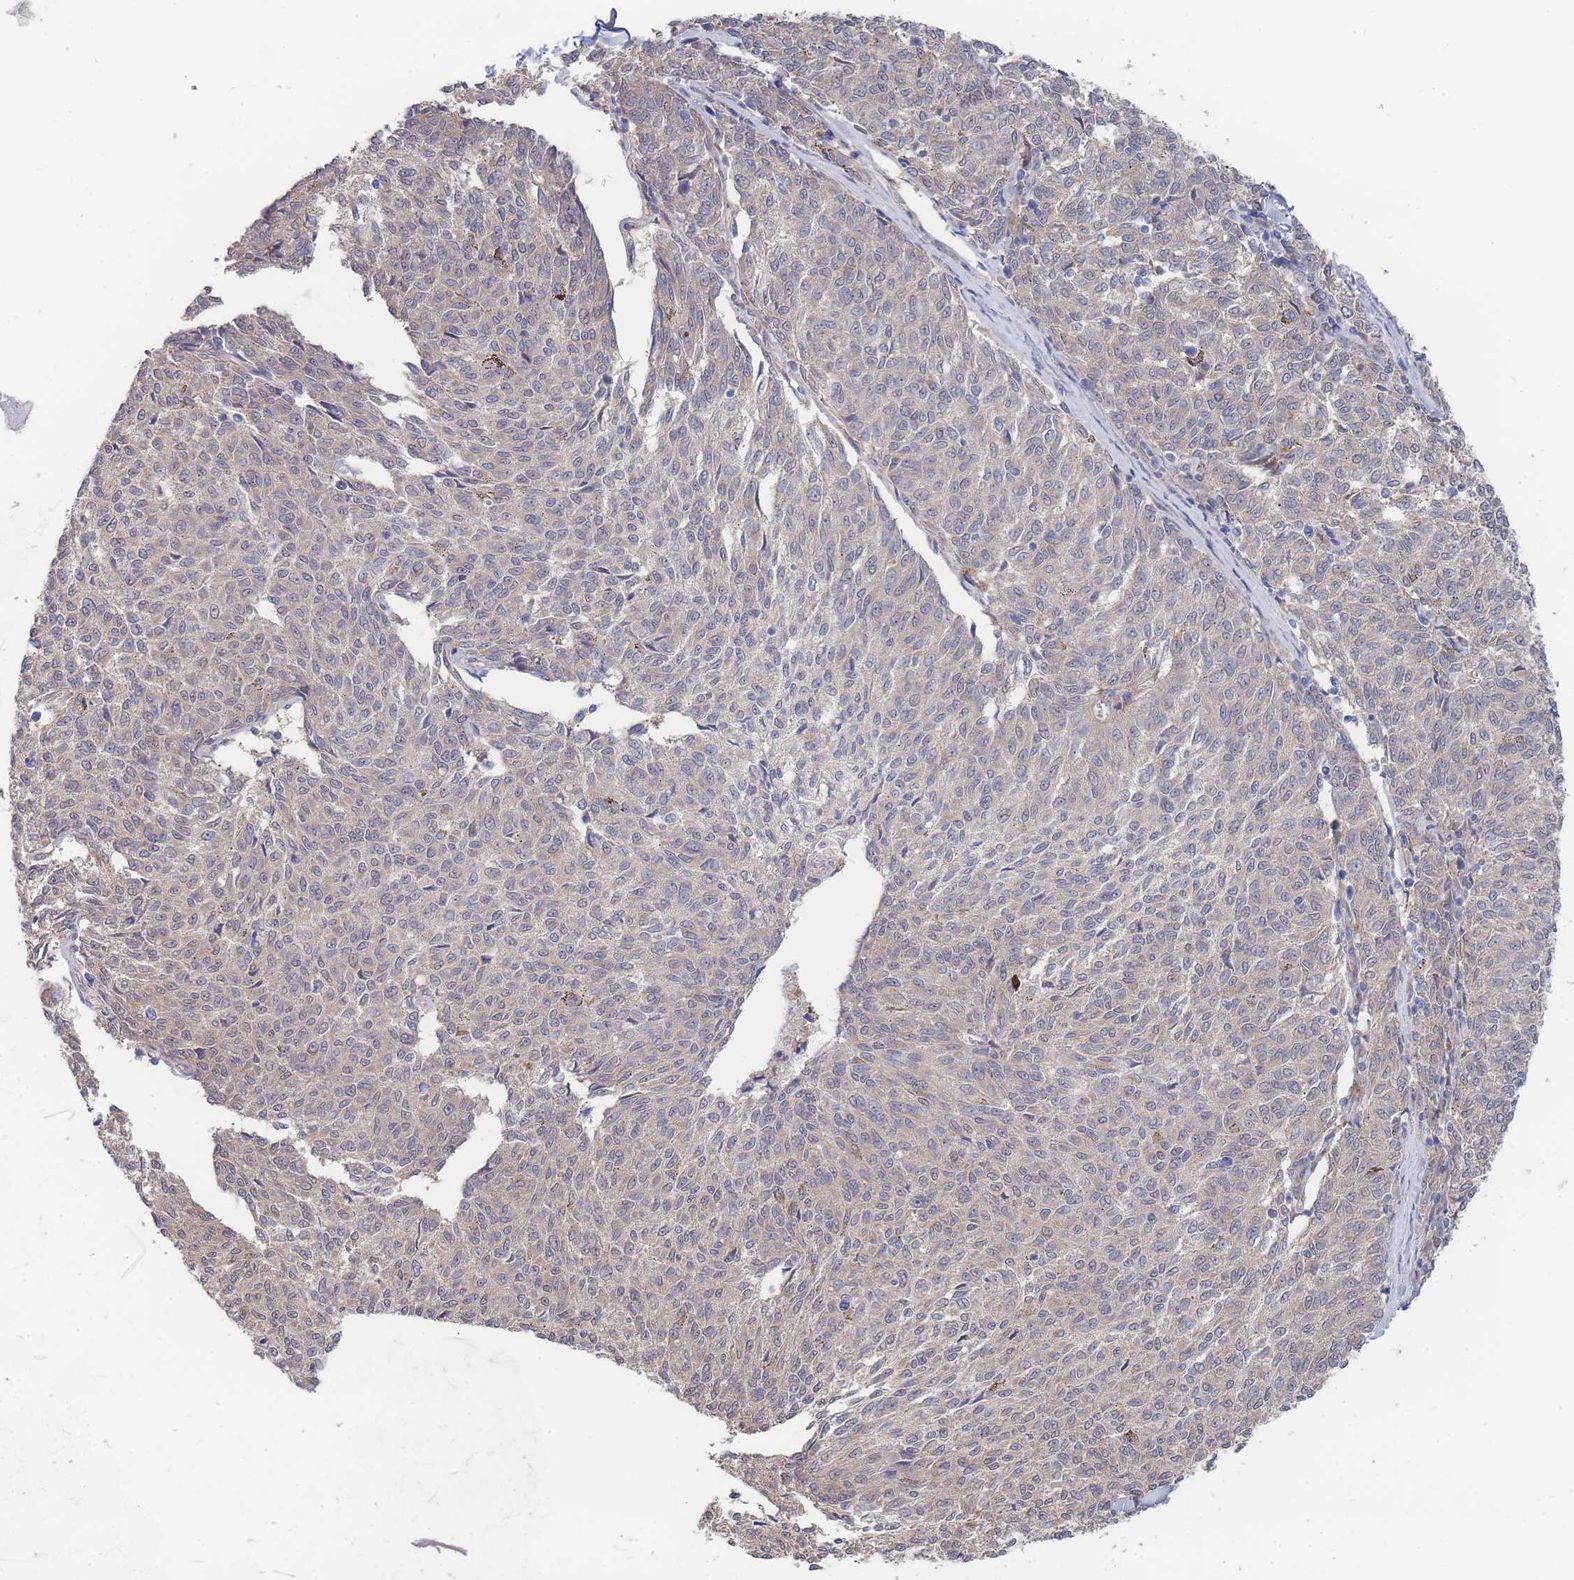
{"staining": {"intensity": "weak", "quantity": "<25%", "location": "cytoplasmic/membranous"}, "tissue": "melanoma", "cell_type": "Tumor cells", "image_type": "cancer", "snomed": [{"axis": "morphology", "description": "Malignant melanoma, NOS"}, {"axis": "topography", "description": "Skin"}], "caption": "An immunohistochemistry histopathology image of melanoma is shown. There is no staining in tumor cells of melanoma.", "gene": "NUB1", "patient": {"sex": "female", "age": 72}}